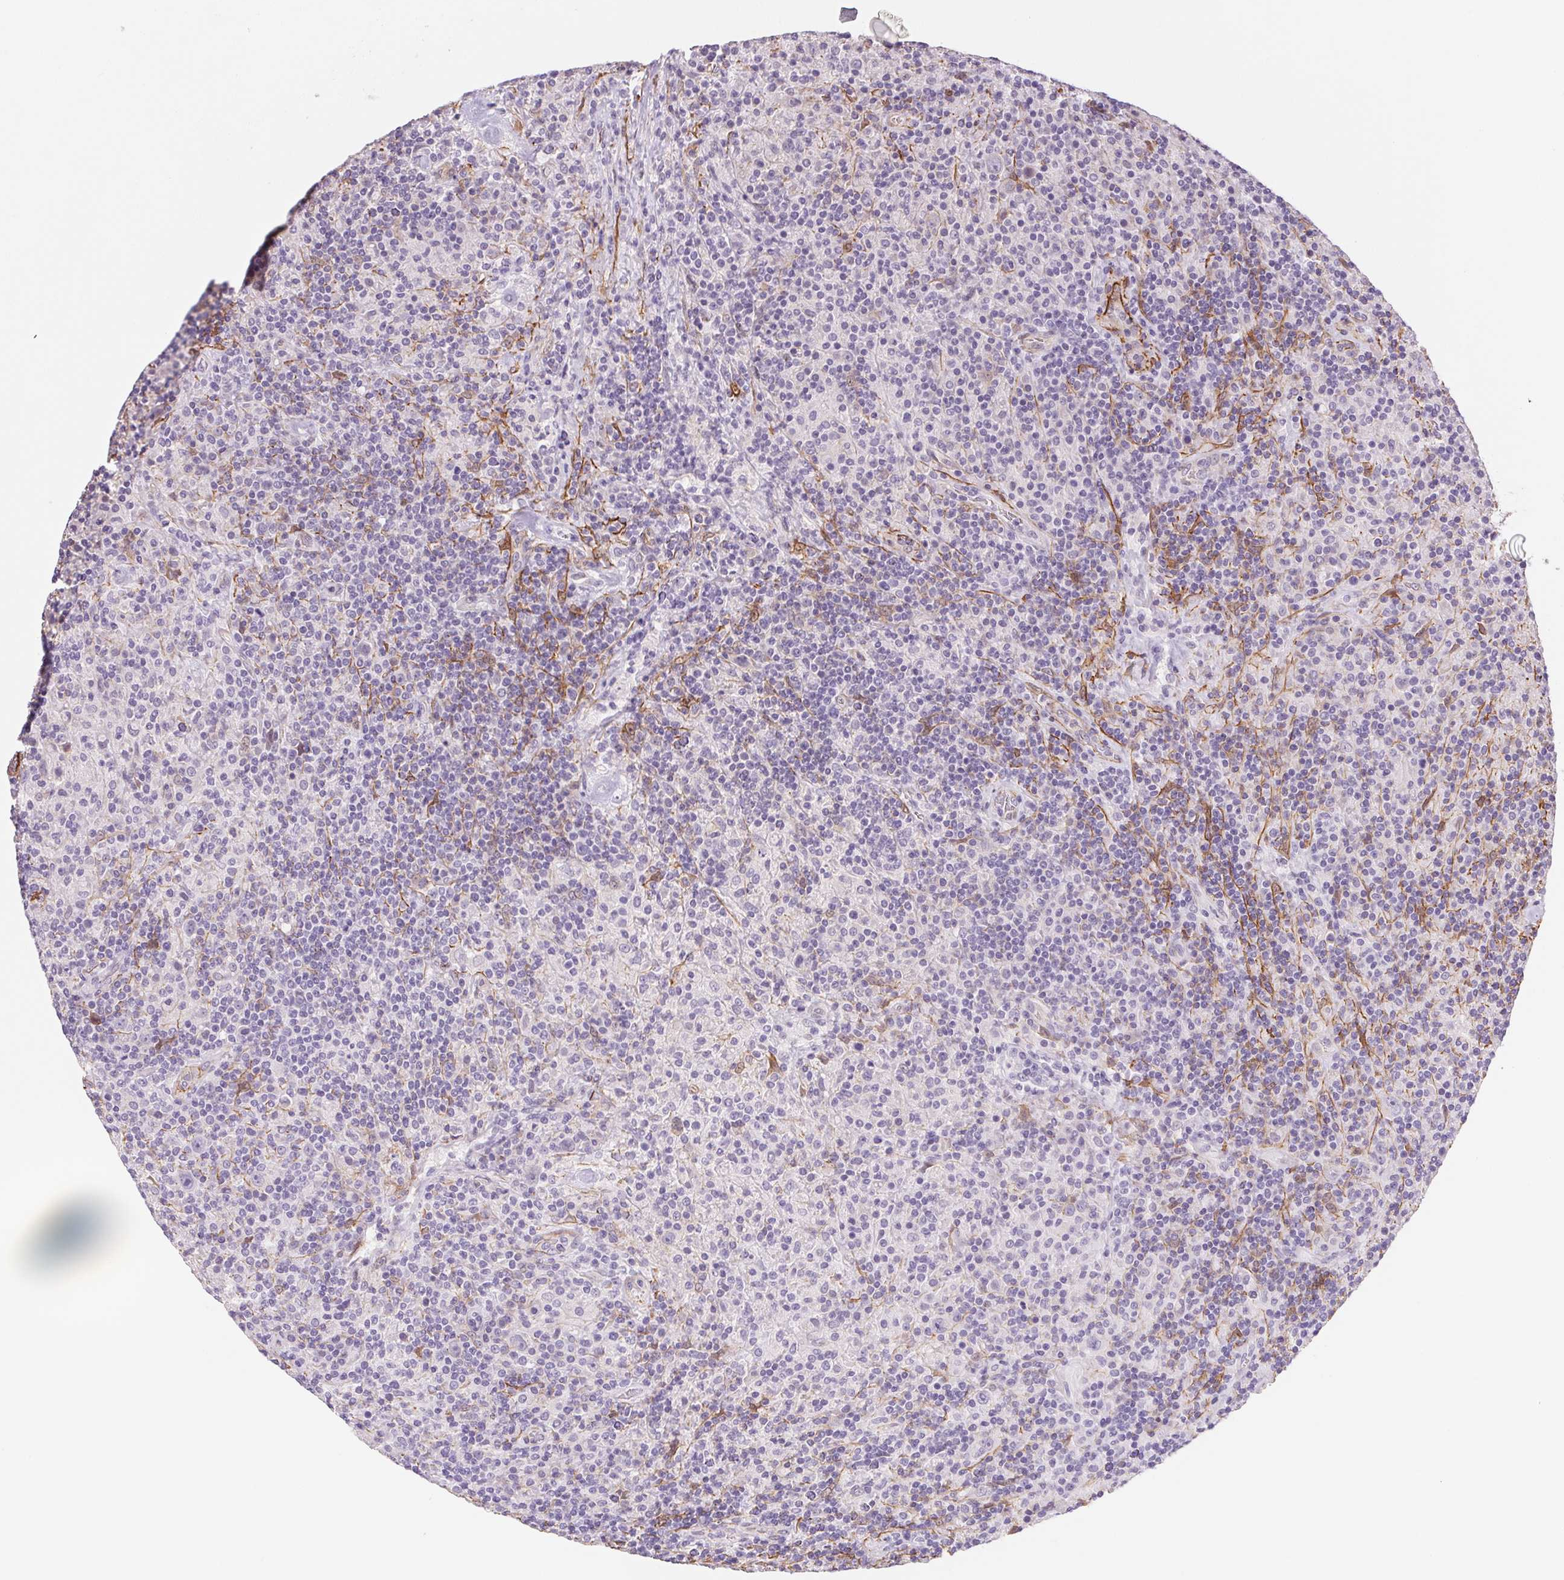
{"staining": {"intensity": "negative", "quantity": "none", "location": "none"}, "tissue": "lymphoma", "cell_type": "Tumor cells", "image_type": "cancer", "snomed": [{"axis": "morphology", "description": "Hodgkin's disease, NOS"}, {"axis": "topography", "description": "Lymph node"}], "caption": "The immunohistochemistry (IHC) histopathology image has no significant staining in tumor cells of Hodgkin's disease tissue.", "gene": "GPX8", "patient": {"sex": "male", "age": 70}}